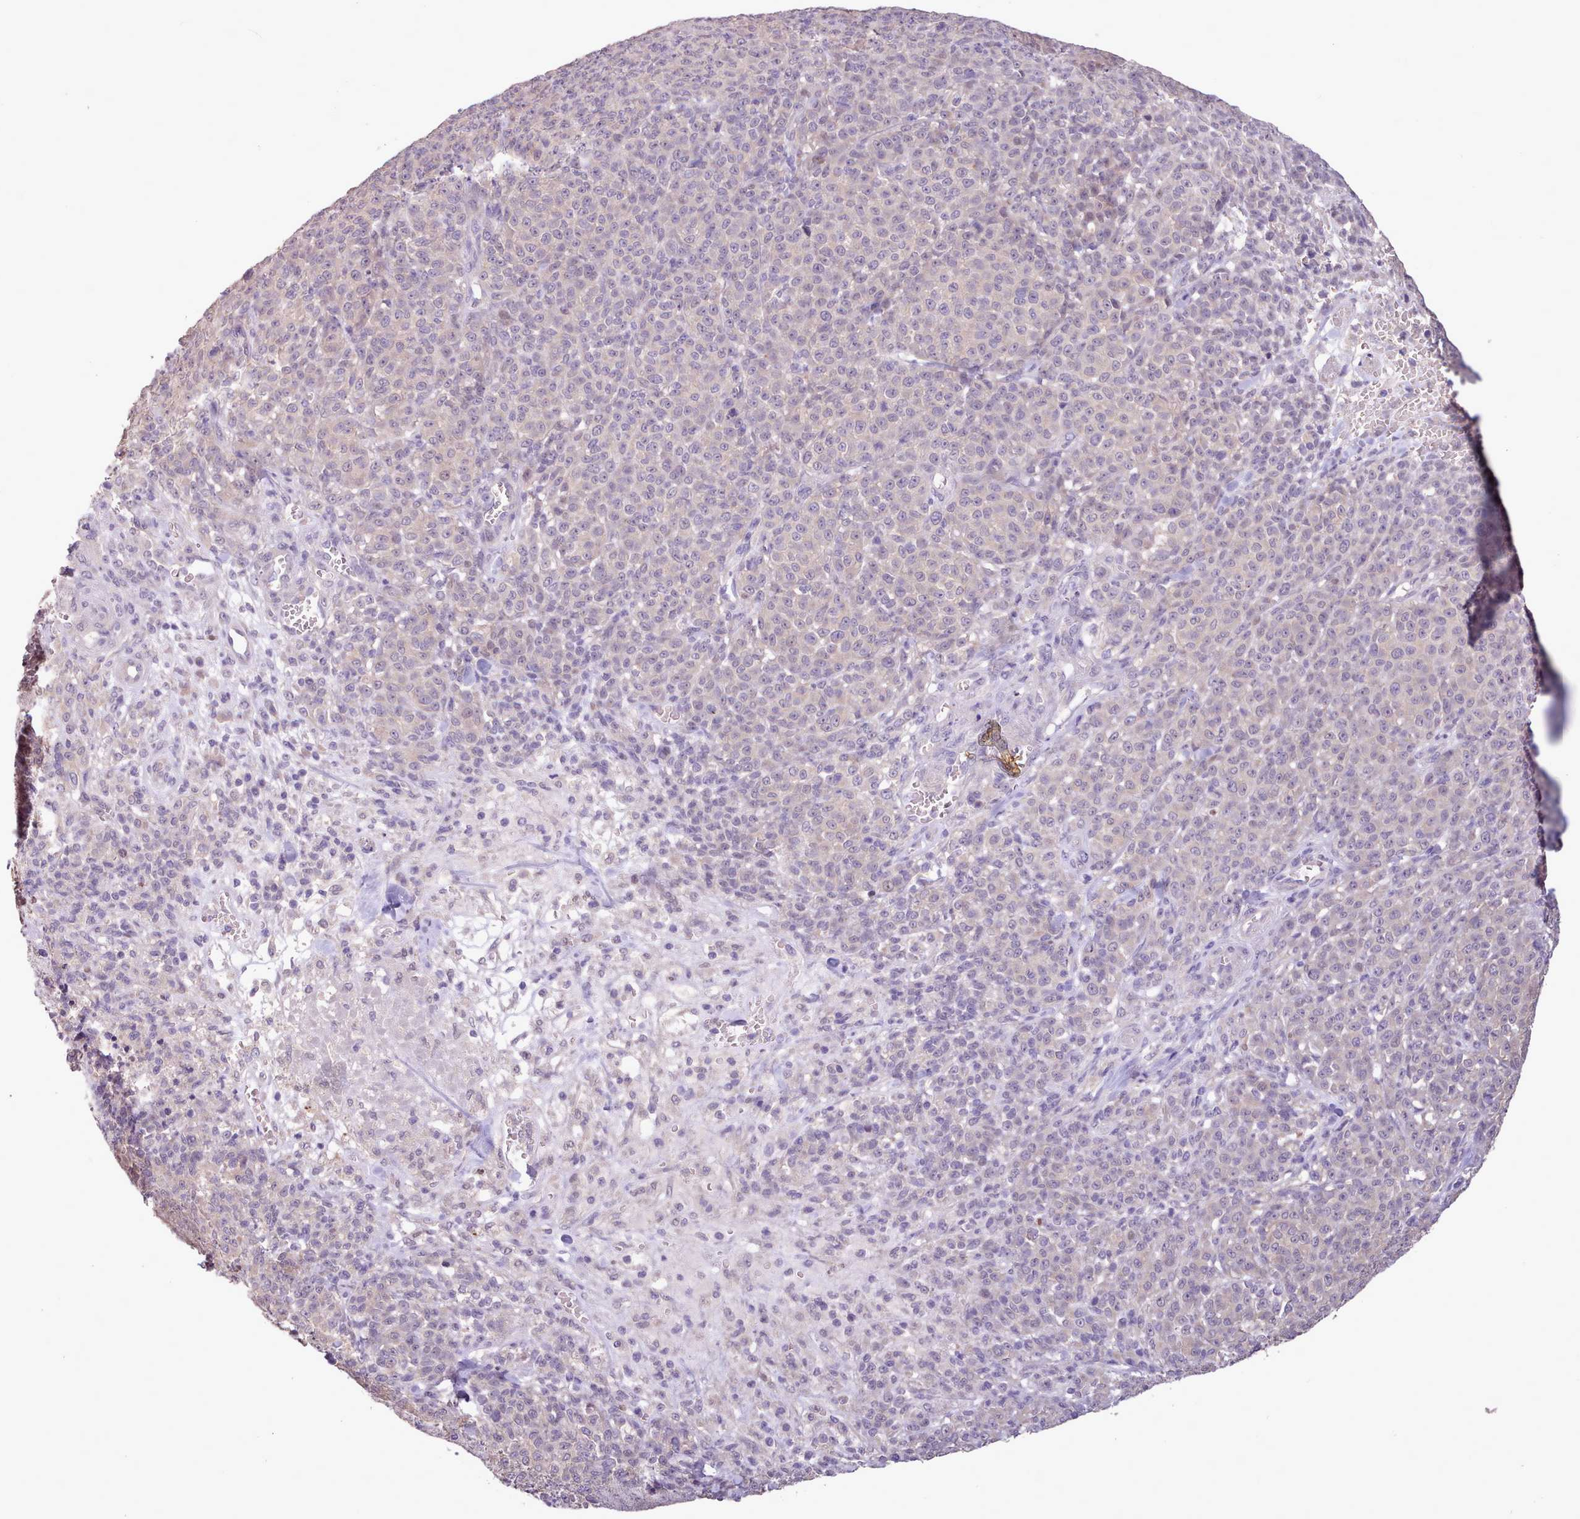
{"staining": {"intensity": "negative", "quantity": "none", "location": "none"}, "tissue": "melanoma", "cell_type": "Tumor cells", "image_type": "cancer", "snomed": [{"axis": "morphology", "description": "Normal tissue, NOS"}, {"axis": "morphology", "description": "Malignant melanoma, NOS"}, {"axis": "topography", "description": "Skin"}], "caption": "Human malignant melanoma stained for a protein using immunohistochemistry demonstrates no positivity in tumor cells.", "gene": "ZNF607", "patient": {"sex": "female", "age": 34}}